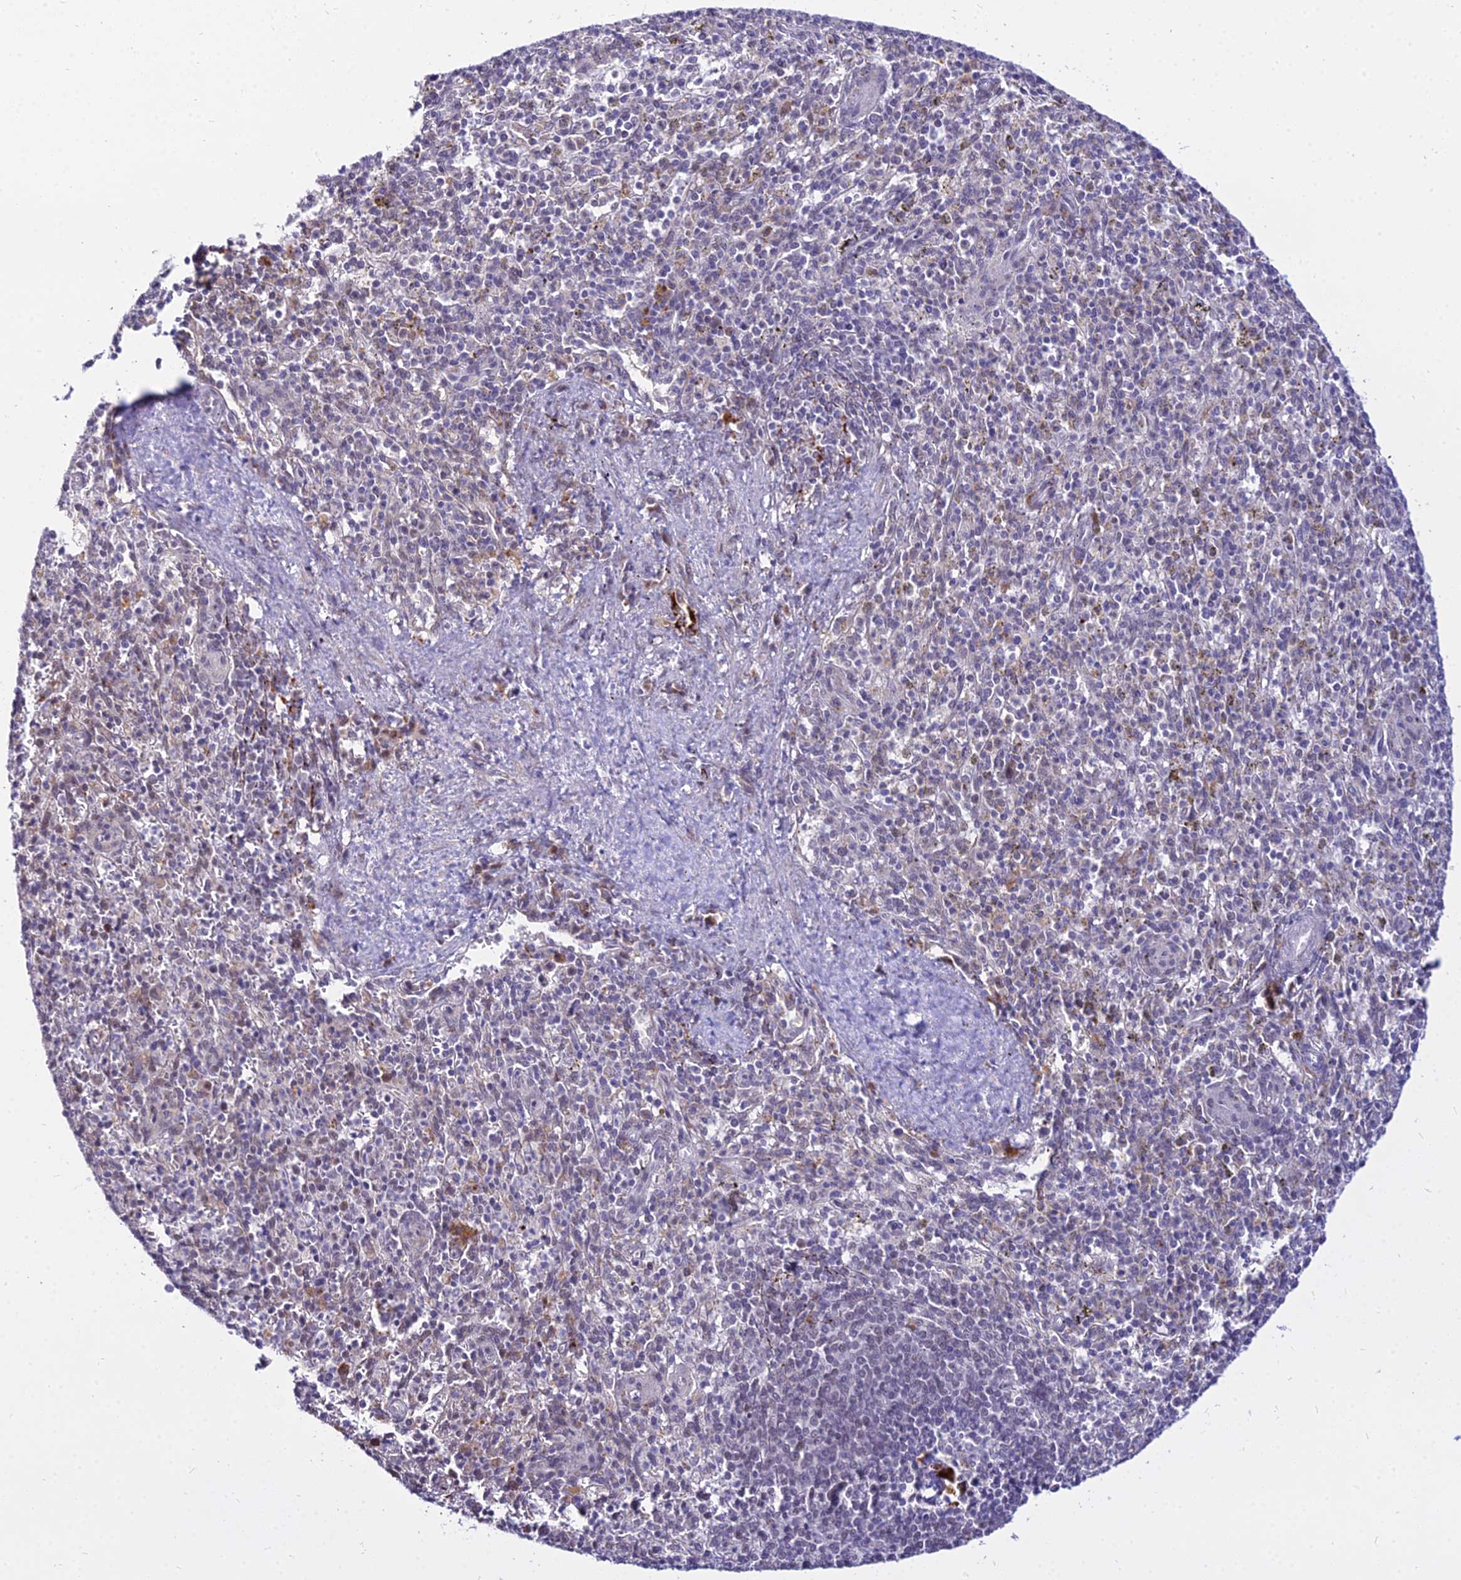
{"staining": {"intensity": "weak", "quantity": "<25%", "location": "cytoplasmic/membranous"}, "tissue": "spleen", "cell_type": "Cells in red pulp", "image_type": "normal", "snomed": [{"axis": "morphology", "description": "Normal tissue, NOS"}, {"axis": "topography", "description": "Spleen"}], "caption": "An immunohistochemistry image of normal spleen is shown. There is no staining in cells in red pulp of spleen. (DAB immunohistochemistry (IHC), high magnification).", "gene": "C6orf163", "patient": {"sex": "male", "age": 72}}